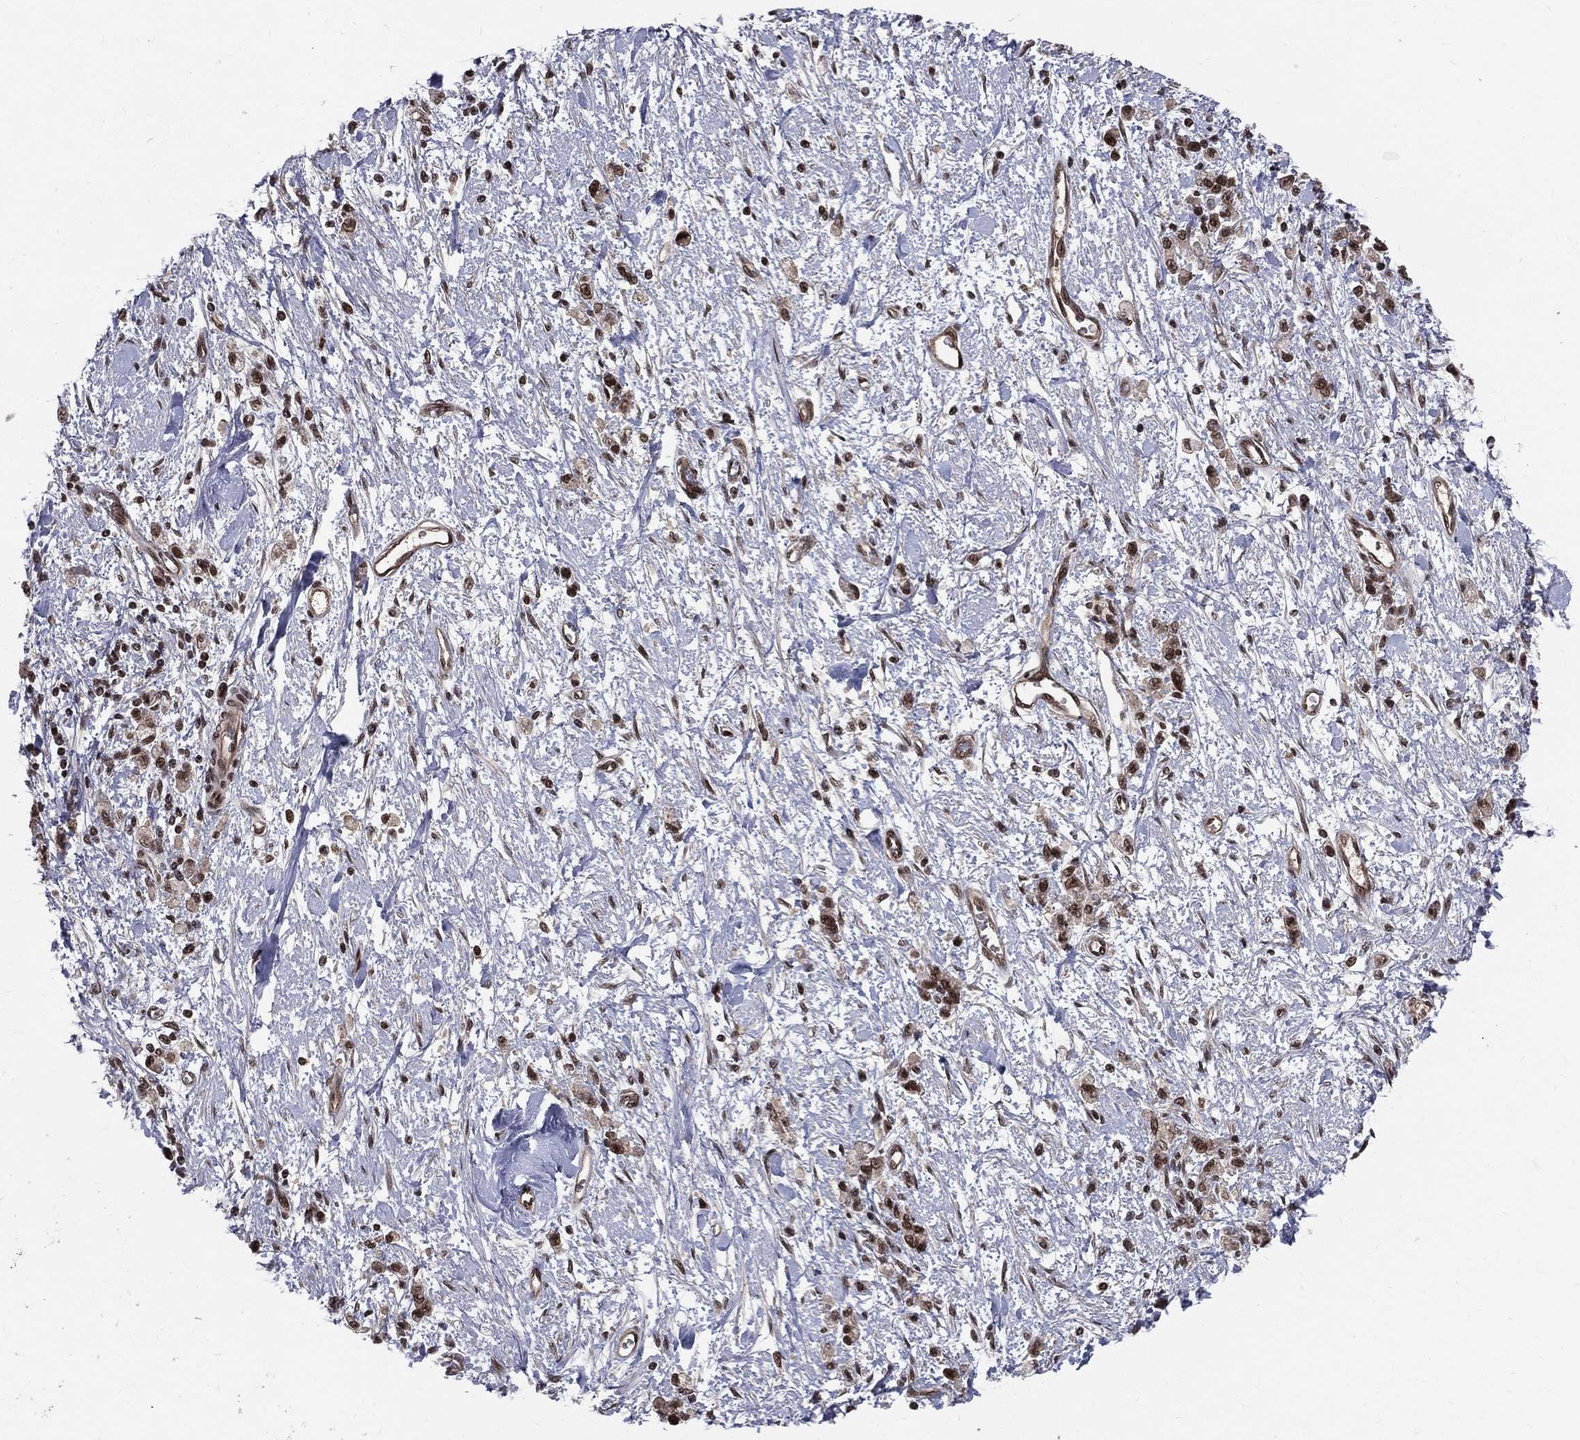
{"staining": {"intensity": "strong", "quantity": "25%-75%", "location": "nuclear"}, "tissue": "stomach cancer", "cell_type": "Tumor cells", "image_type": "cancer", "snomed": [{"axis": "morphology", "description": "Adenocarcinoma, NOS"}, {"axis": "topography", "description": "Stomach"}], "caption": "Tumor cells display high levels of strong nuclear staining in approximately 25%-75% of cells in human adenocarcinoma (stomach).", "gene": "SMC3", "patient": {"sex": "male", "age": 77}}